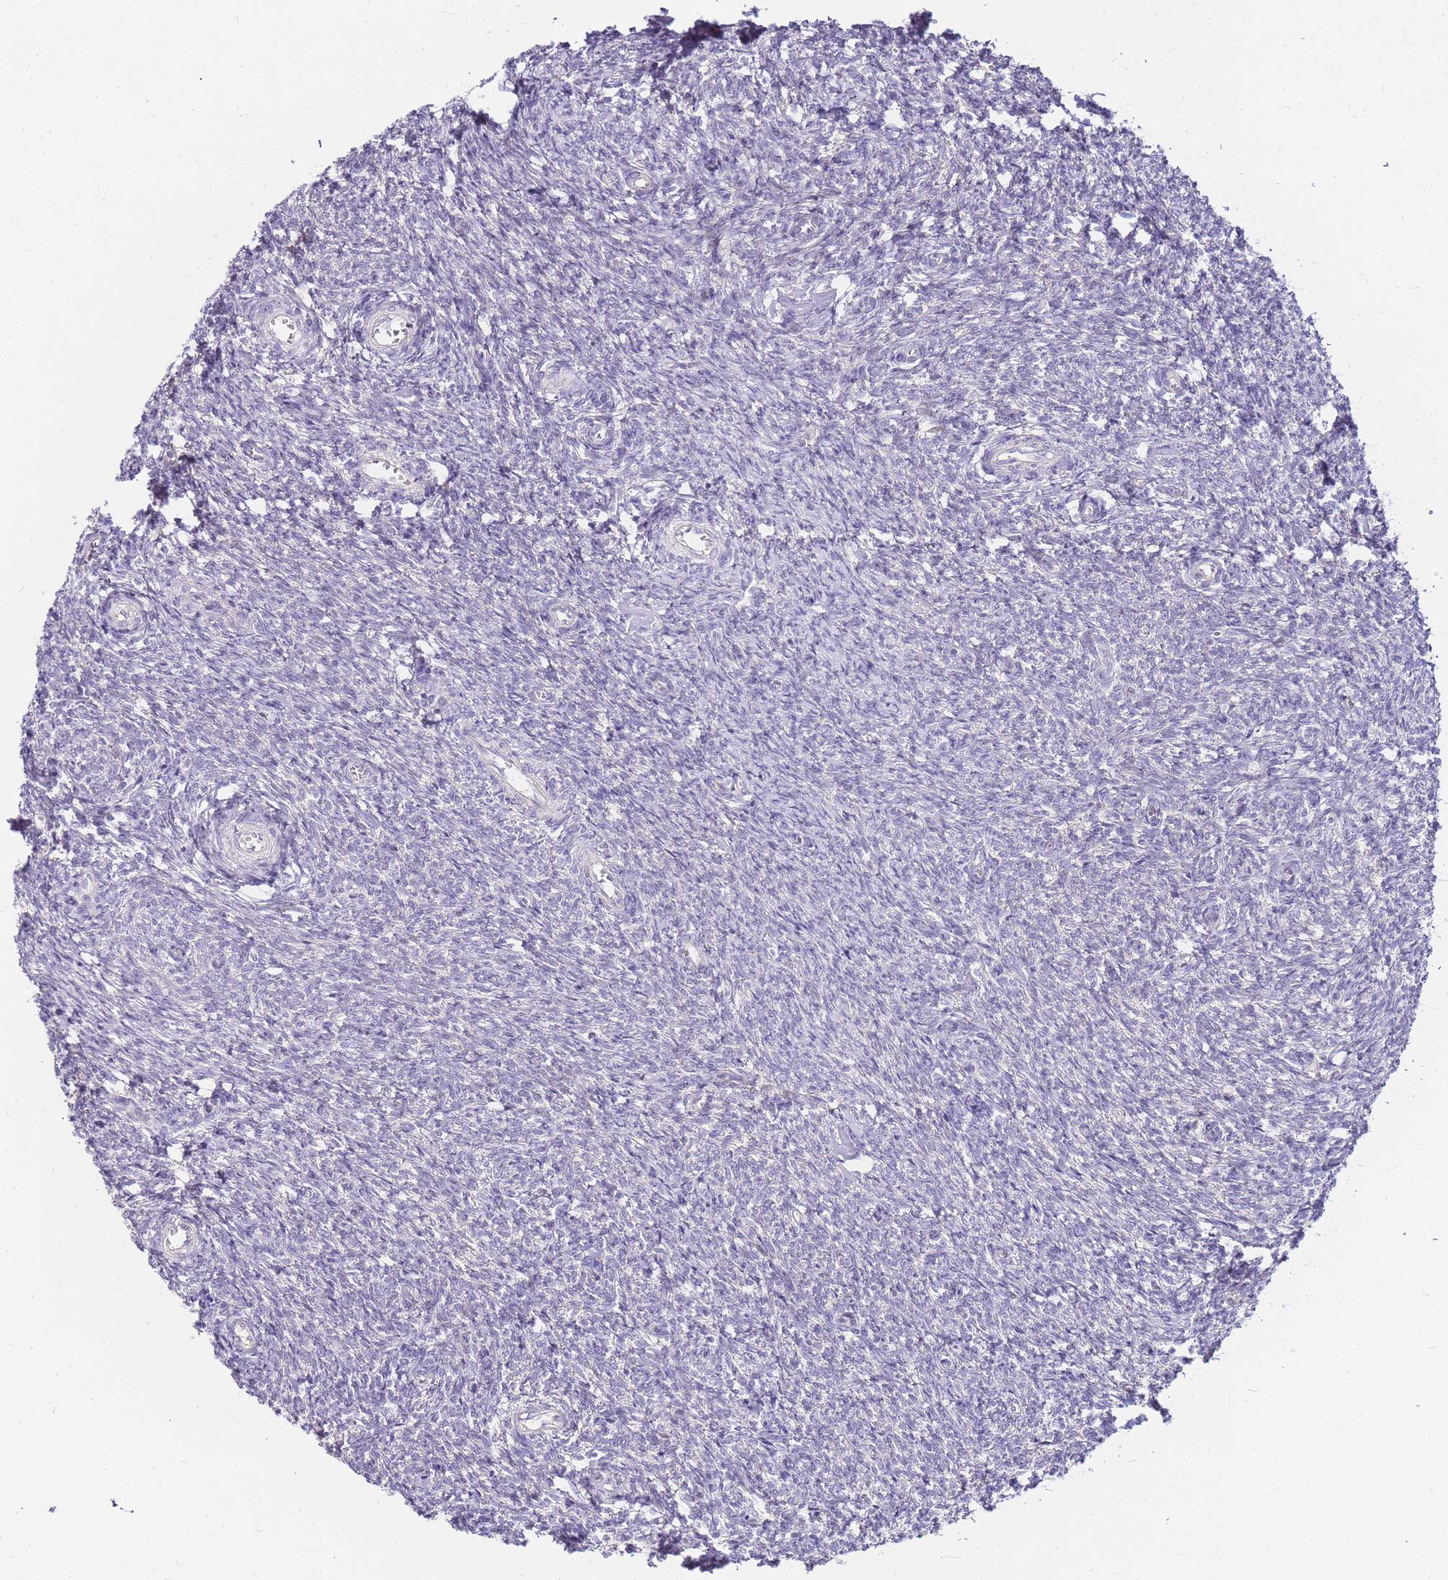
{"staining": {"intensity": "negative", "quantity": "none", "location": "none"}, "tissue": "ovary", "cell_type": "Follicle cells", "image_type": "normal", "snomed": [{"axis": "morphology", "description": "Normal tissue, NOS"}, {"axis": "topography", "description": "Ovary"}], "caption": "DAB immunohistochemical staining of unremarkable ovary shows no significant expression in follicle cells. (Brightfield microscopy of DAB (3,3'-diaminobenzidine) IHC at high magnification).", "gene": "CLBA1", "patient": {"sex": "female", "age": 44}}